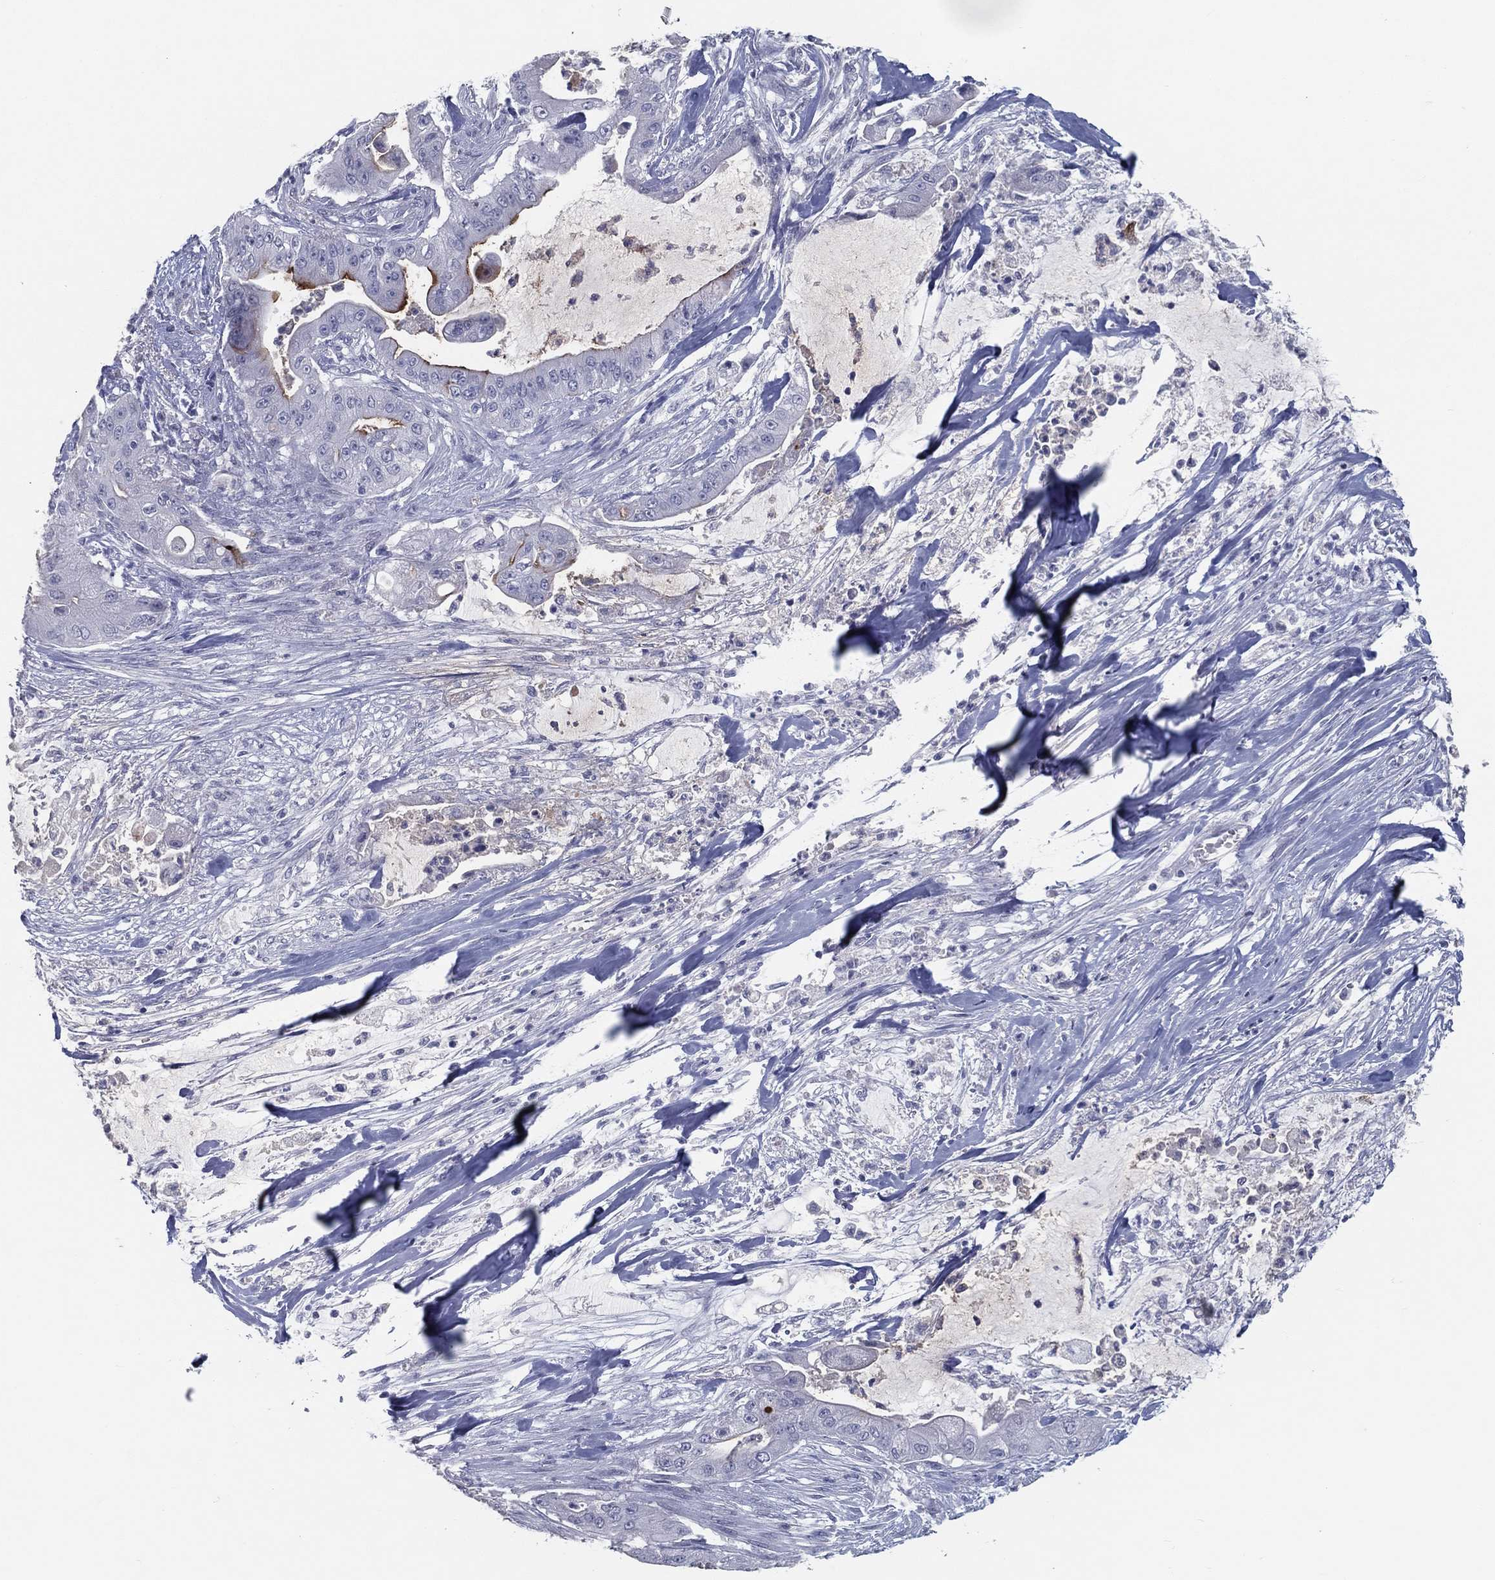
{"staining": {"intensity": "strong", "quantity": "<25%", "location": "cytoplasmic/membranous"}, "tissue": "pancreatic cancer", "cell_type": "Tumor cells", "image_type": "cancer", "snomed": [{"axis": "morphology", "description": "Normal tissue, NOS"}, {"axis": "morphology", "description": "Inflammation, NOS"}, {"axis": "morphology", "description": "Adenocarcinoma, NOS"}, {"axis": "topography", "description": "Pancreas"}], "caption": "Pancreatic cancer stained for a protein reveals strong cytoplasmic/membranous positivity in tumor cells.", "gene": "ACE2", "patient": {"sex": "male", "age": 57}}